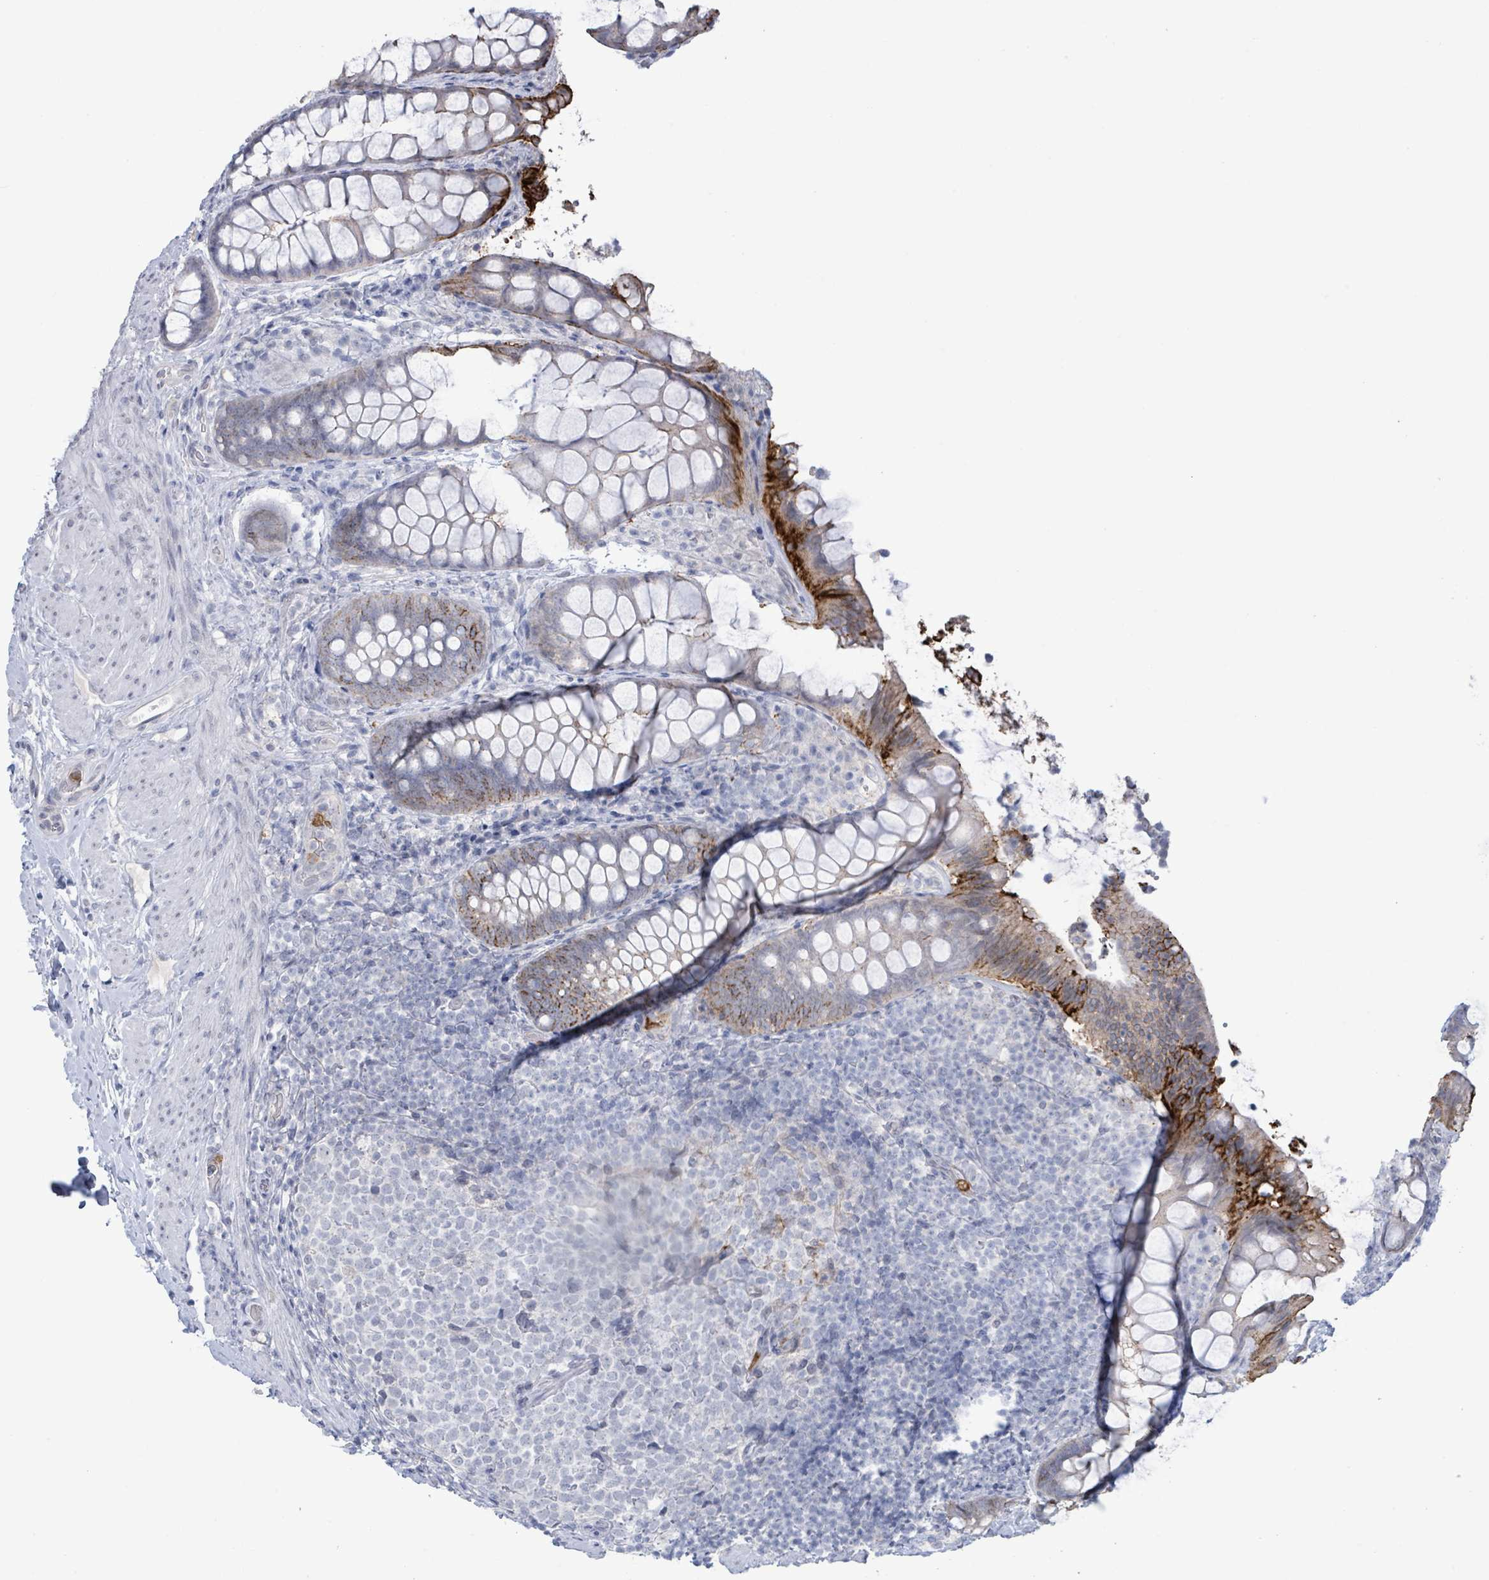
{"staining": {"intensity": "strong", "quantity": "25%-75%", "location": "cytoplasmic/membranous"}, "tissue": "rectum", "cell_type": "Glandular cells", "image_type": "normal", "snomed": [{"axis": "morphology", "description": "Normal tissue, NOS"}, {"axis": "topography", "description": "Rectum"}, {"axis": "topography", "description": "Peripheral nerve tissue"}], "caption": "Protein expression analysis of unremarkable human rectum reveals strong cytoplasmic/membranous expression in about 25%-75% of glandular cells.", "gene": "LCLAT1", "patient": {"sex": "female", "age": 69}}